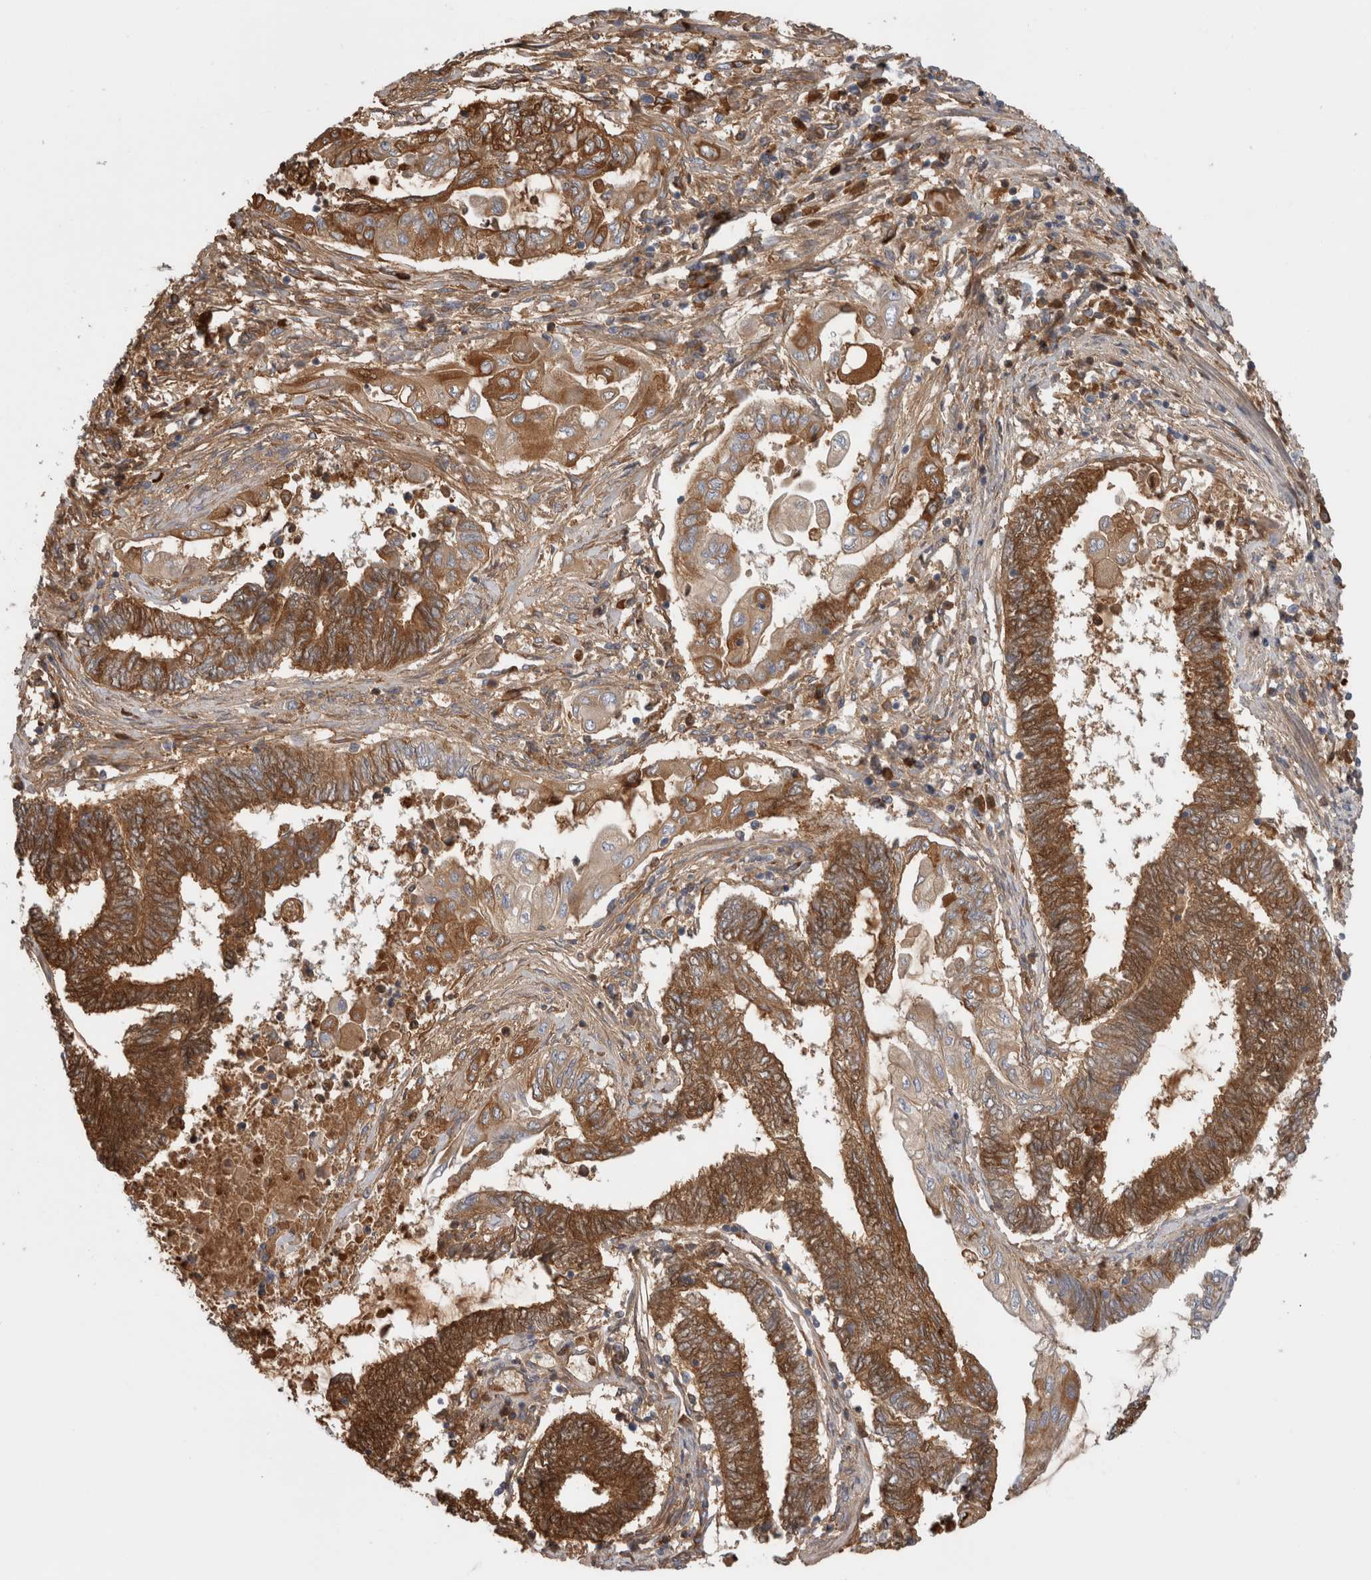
{"staining": {"intensity": "strong", "quantity": ">75%", "location": "cytoplasmic/membranous"}, "tissue": "endometrial cancer", "cell_type": "Tumor cells", "image_type": "cancer", "snomed": [{"axis": "morphology", "description": "Adenocarcinoma, NOS"}, {"axis": "topography", "description": "Uterus"}, {"axis": "topography", "description": "Endometrium"}], "caption": "Protein expression analysis of human endometrial cancer (adenocarcinoma) reveals strong cytoplasmic/membranous expression in approximately >75% of tumor cells.", "gene": "TBCE", "patient": {"sex": "female", "age": 70}}